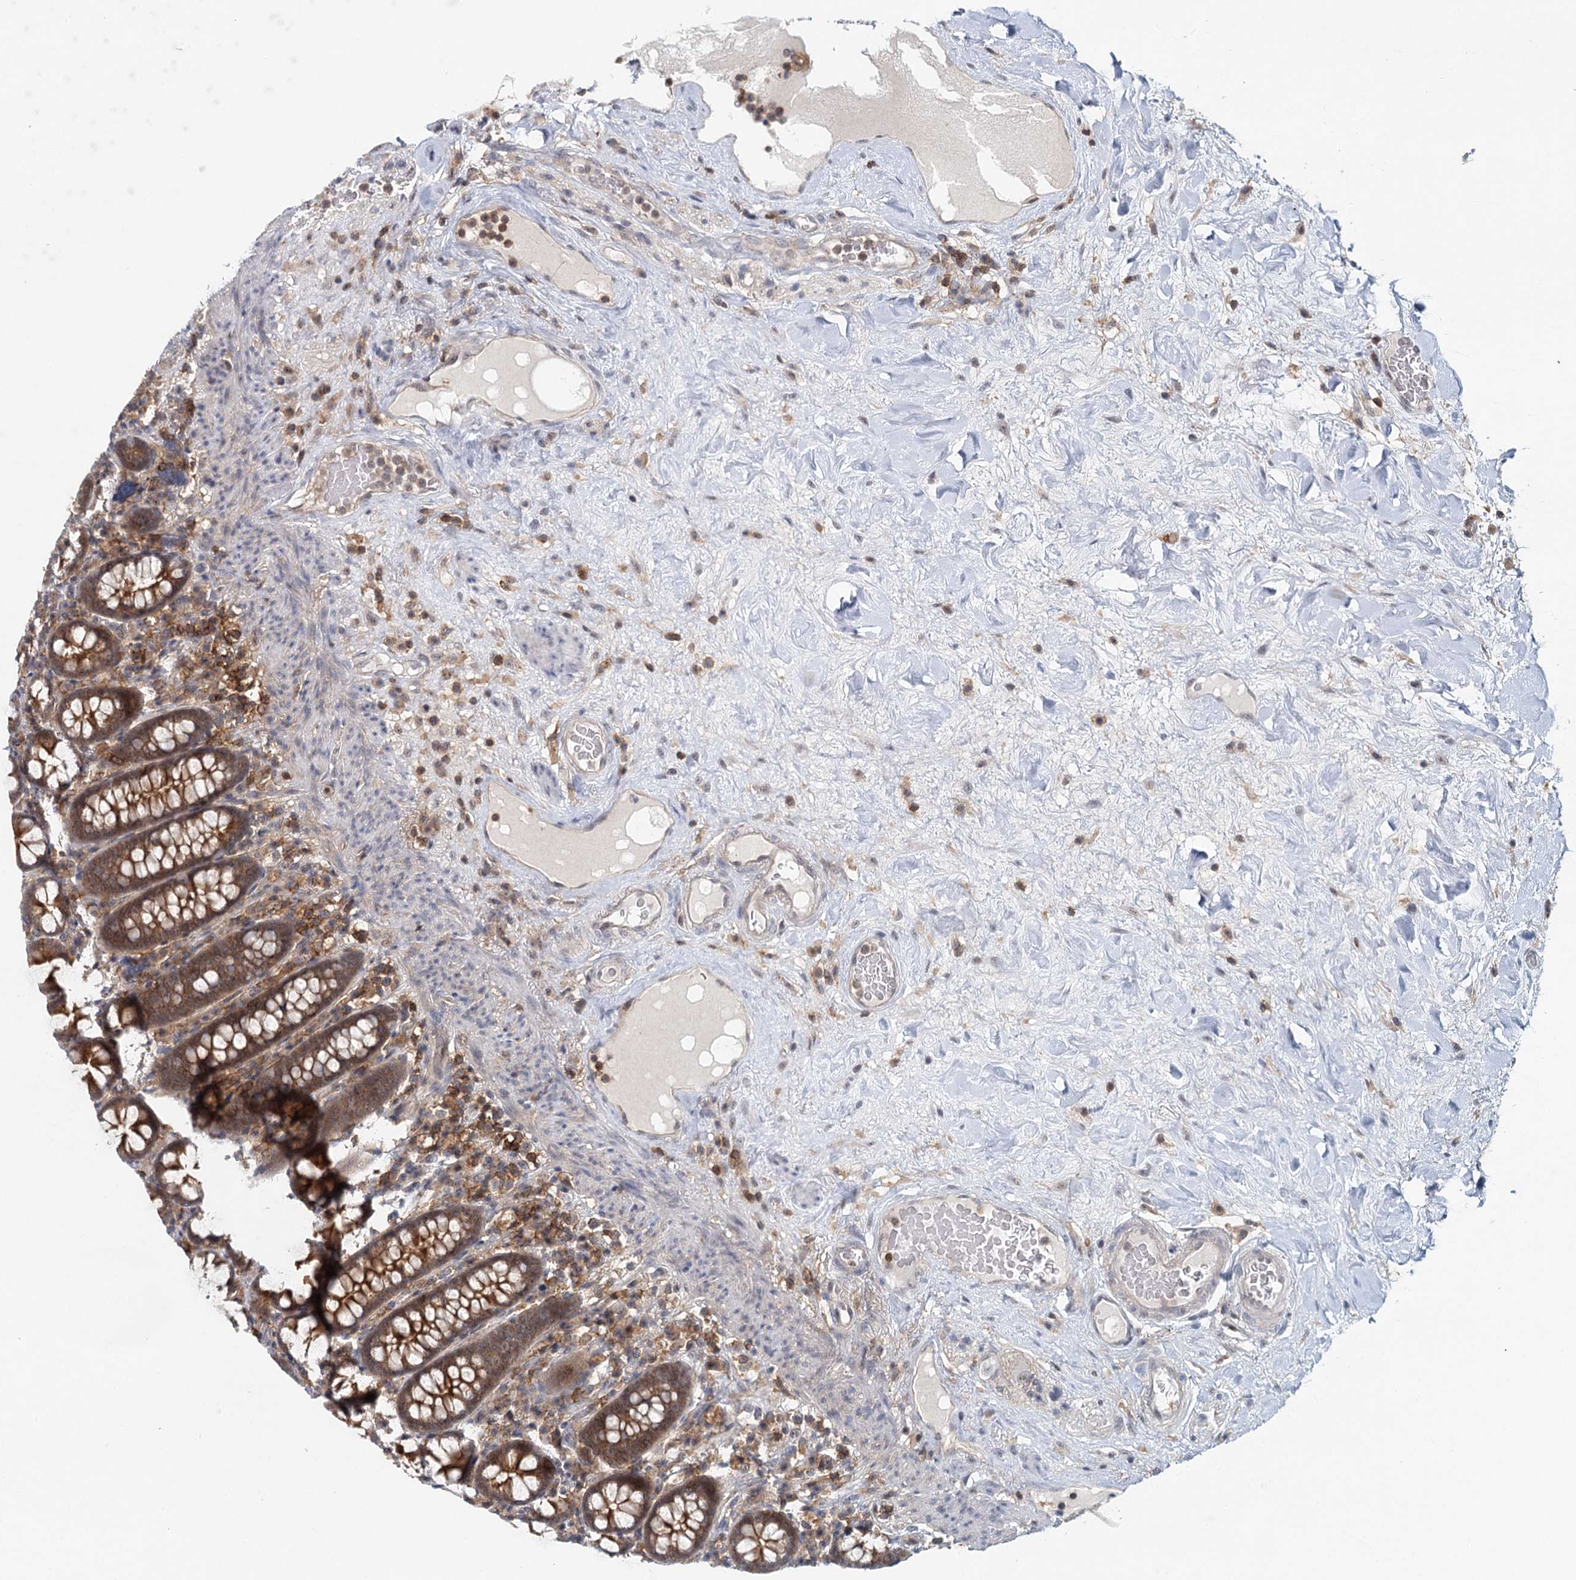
{"staining": {"intensity": "weak", "quantity": ">75%", "location": "cytoplasmic/membranous"}, "tissue": "colon", "cell_type": "Endothelial cells", "image_type": "normal", "snomed": [{"axis": "morphology", "description": "Normal tissue, NOS"}, {"axis": "topography", "description": "Colon"}], "caption": "Human colon stained with a brown dye shows weak cytoplasmic/membranous positive staining in about >75% of endothelial cells.", "gene": "CDC42SE2", "patient": {"sex": "female", "age": 79}}